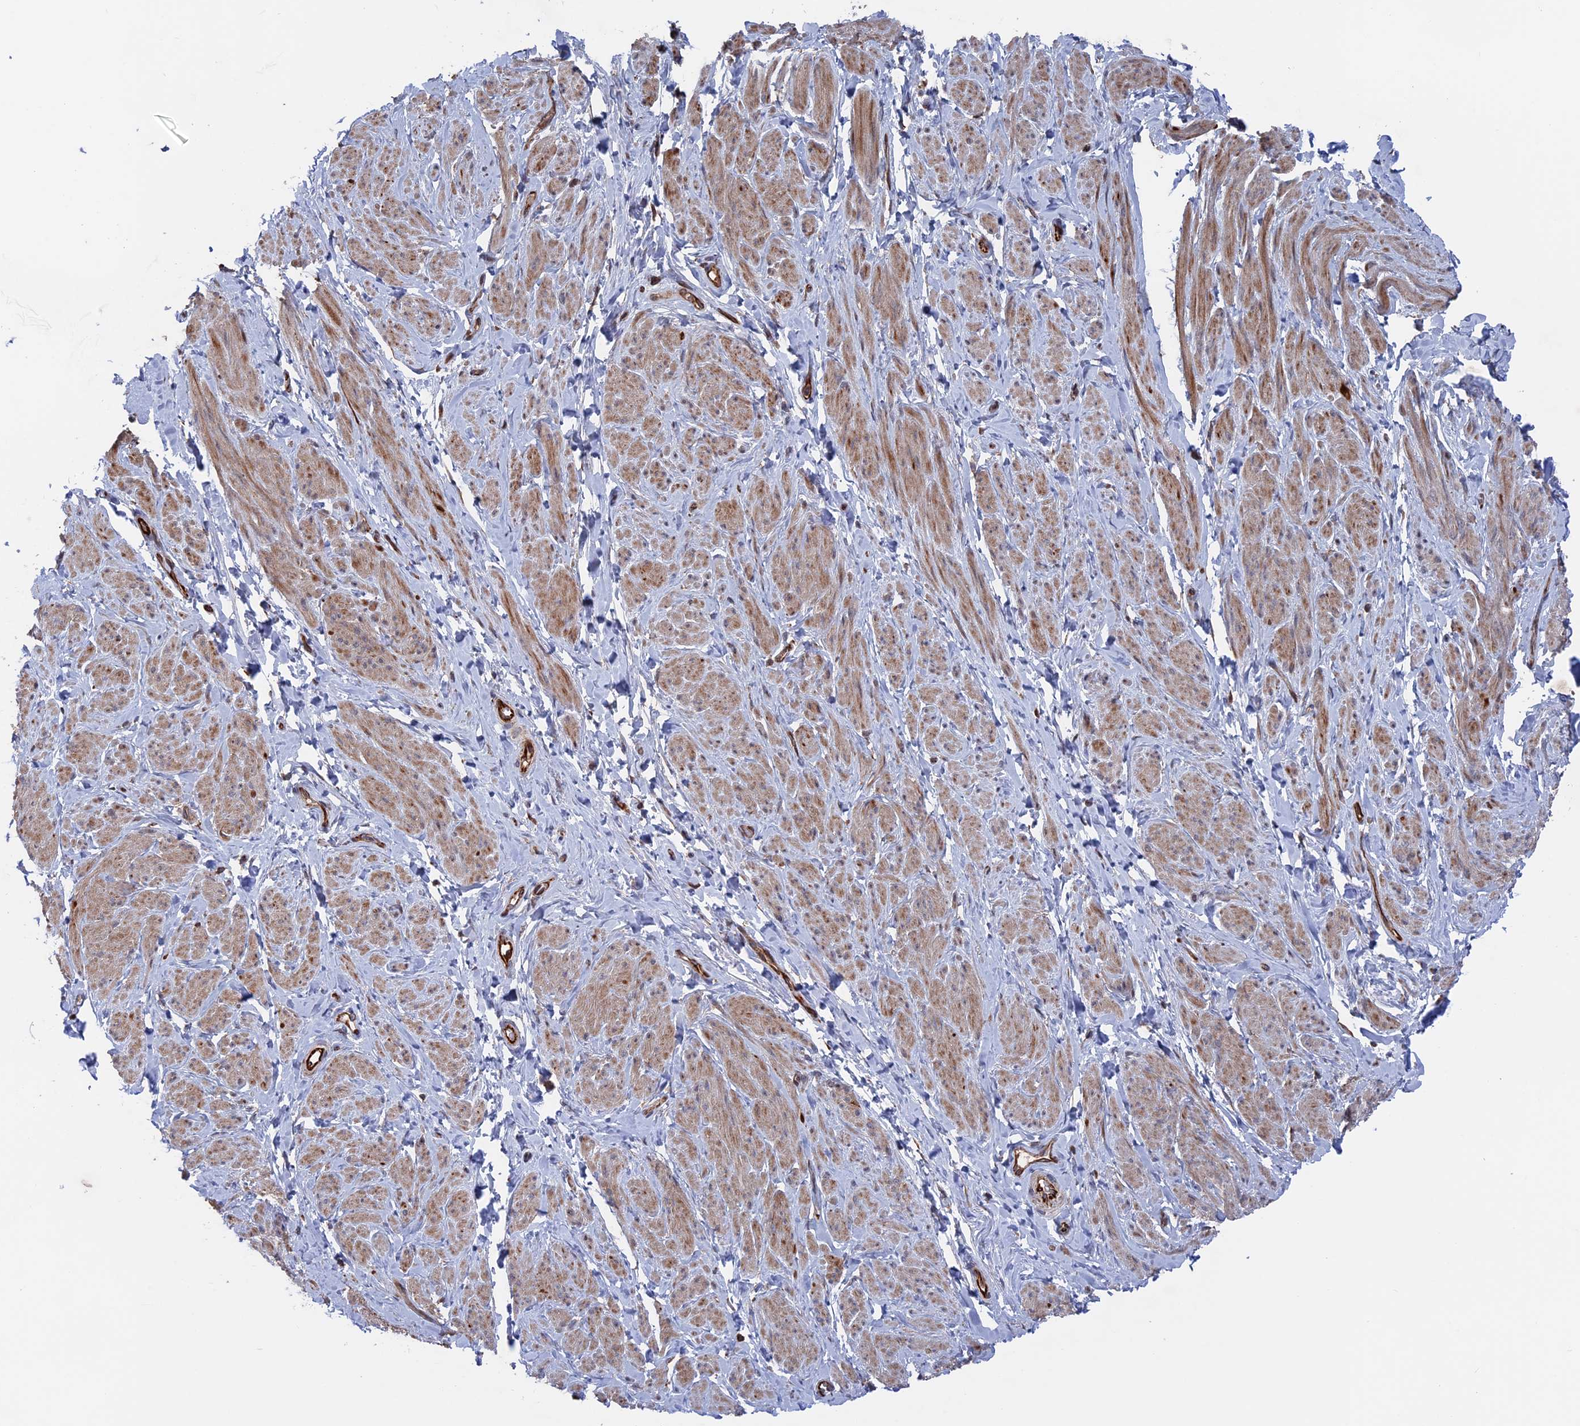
{"staining": {"intensity": "moderate", "quantity": "25%-75%", "location": "cytoplasmic/membranous"}, "tissue": "smooth muscle", "cell_type": "Smooth muscle cells", "image_type": "normal", "snomed": [{"axis": "morphology", "description": "Normal tissue, NOS"}, {"axis": "topography", "description": "Smooth muscle"}, {"axis": "topography", "description": "Peripheral nerve tissue"}], "caption": "Protein expression analysis of benign smooth muscle shows moderate cytoplasmic/membranous staining in approximately 25%-75% of smooth muscle cells. The protein of interest is stained brown, and the nuclei are stained in blue (DAB IHC with brightfield microscopy, high magnification).", "gene": "PLA2G15", "patient": {"sex": "male", "age": 69}}